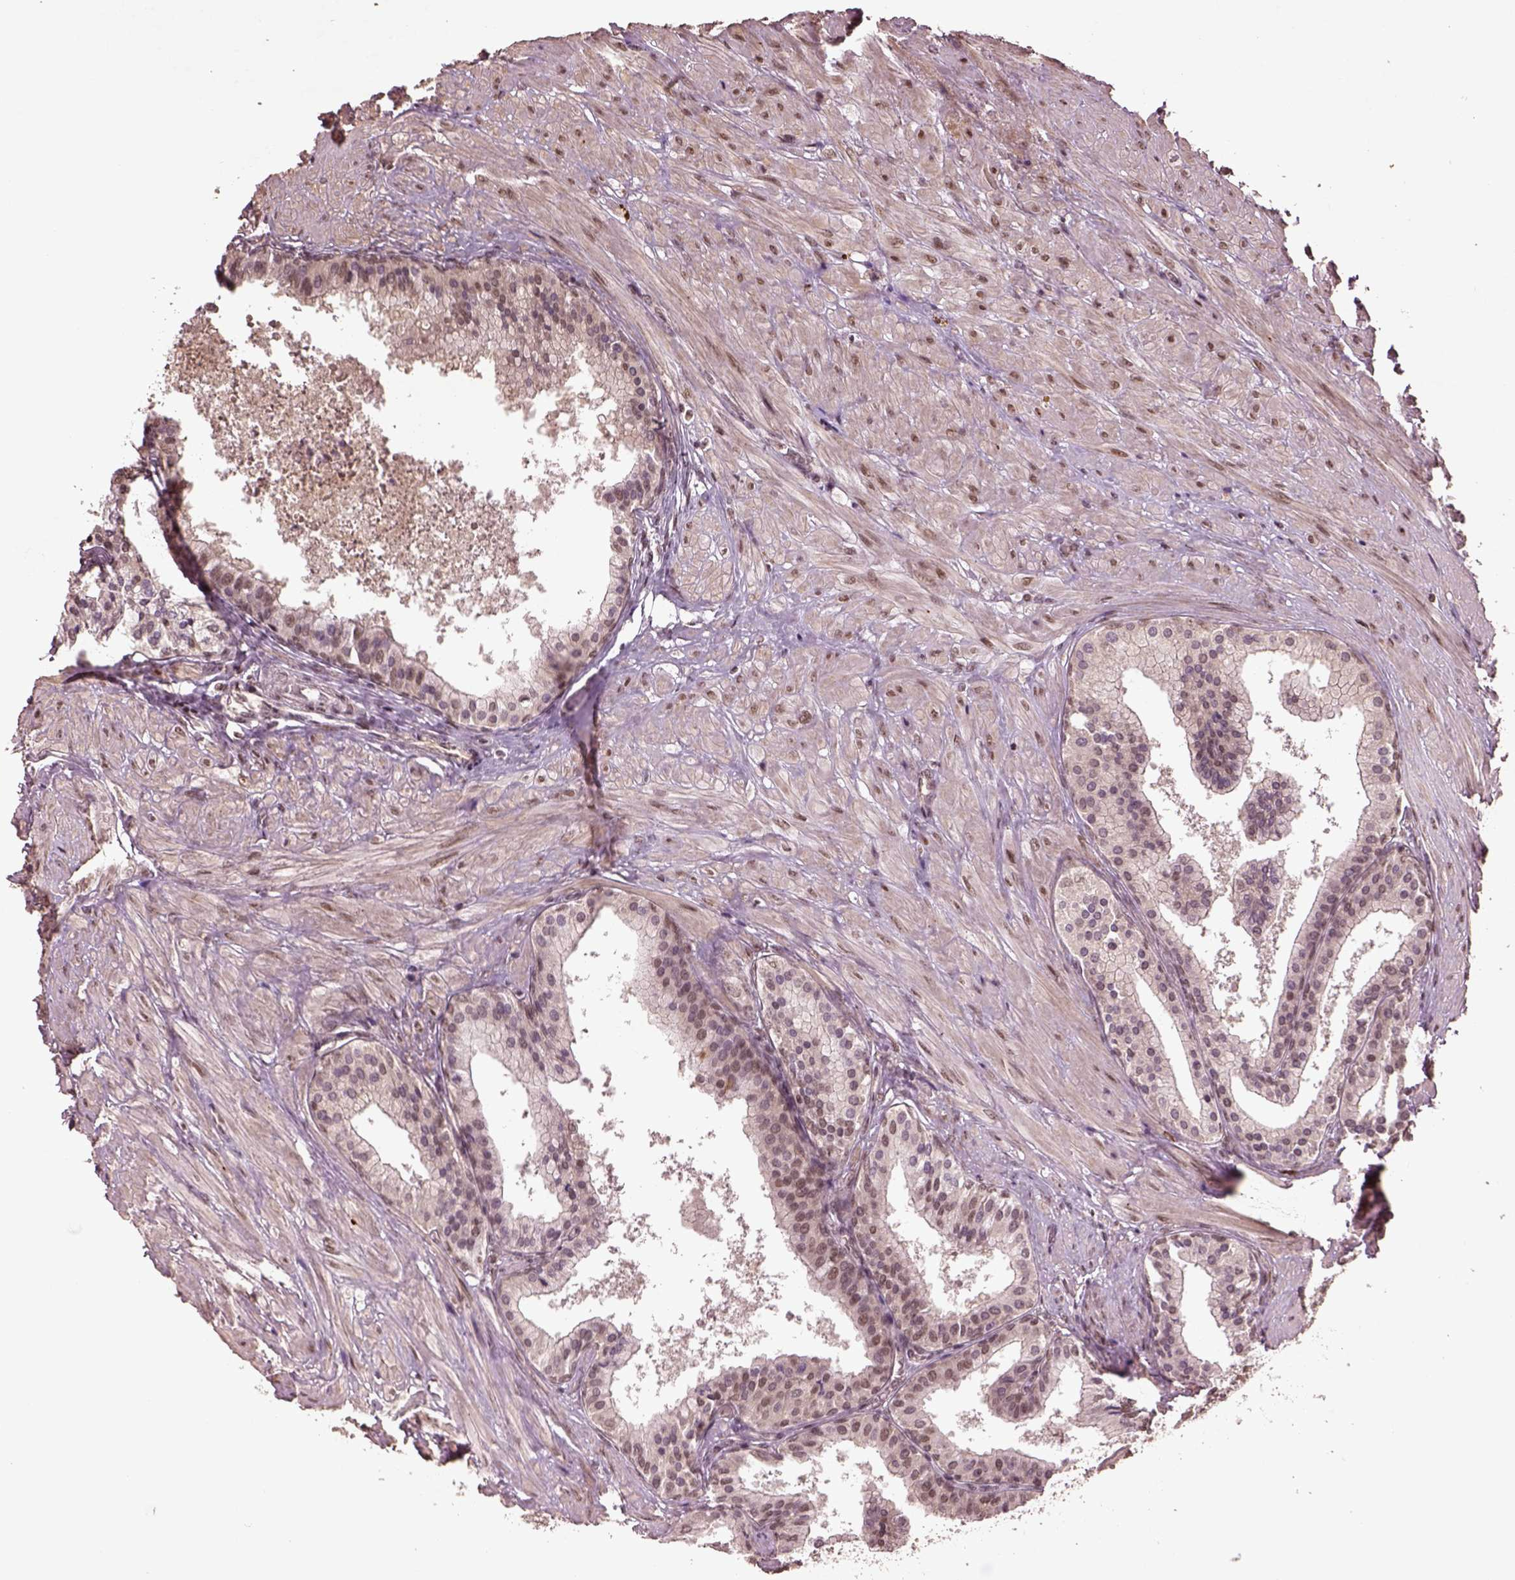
{"staining": {"intensity": "moderate", "quantity": "25%-75%", "location": "nuclear"}, "tissue": "prostate cancer", "cell_type": "Tumor cells", "image_type": "cancer", "snomed": [{"axis": "morphology", "description": "Adenocarcinoma, Low grade"}, {"axis": "topography", "description": "Prostate"}], "caption": "Immunohistochemistry micrograph of neoplastic tissue: prostate cancer stained using IHC exhibits medium levels of moderate protein expression localized specifically in the nuclear of tumor cells, appearing as a nuclear brown color.", "gene": "BRD9", "patient": {"sex": "male", "age": 56}}